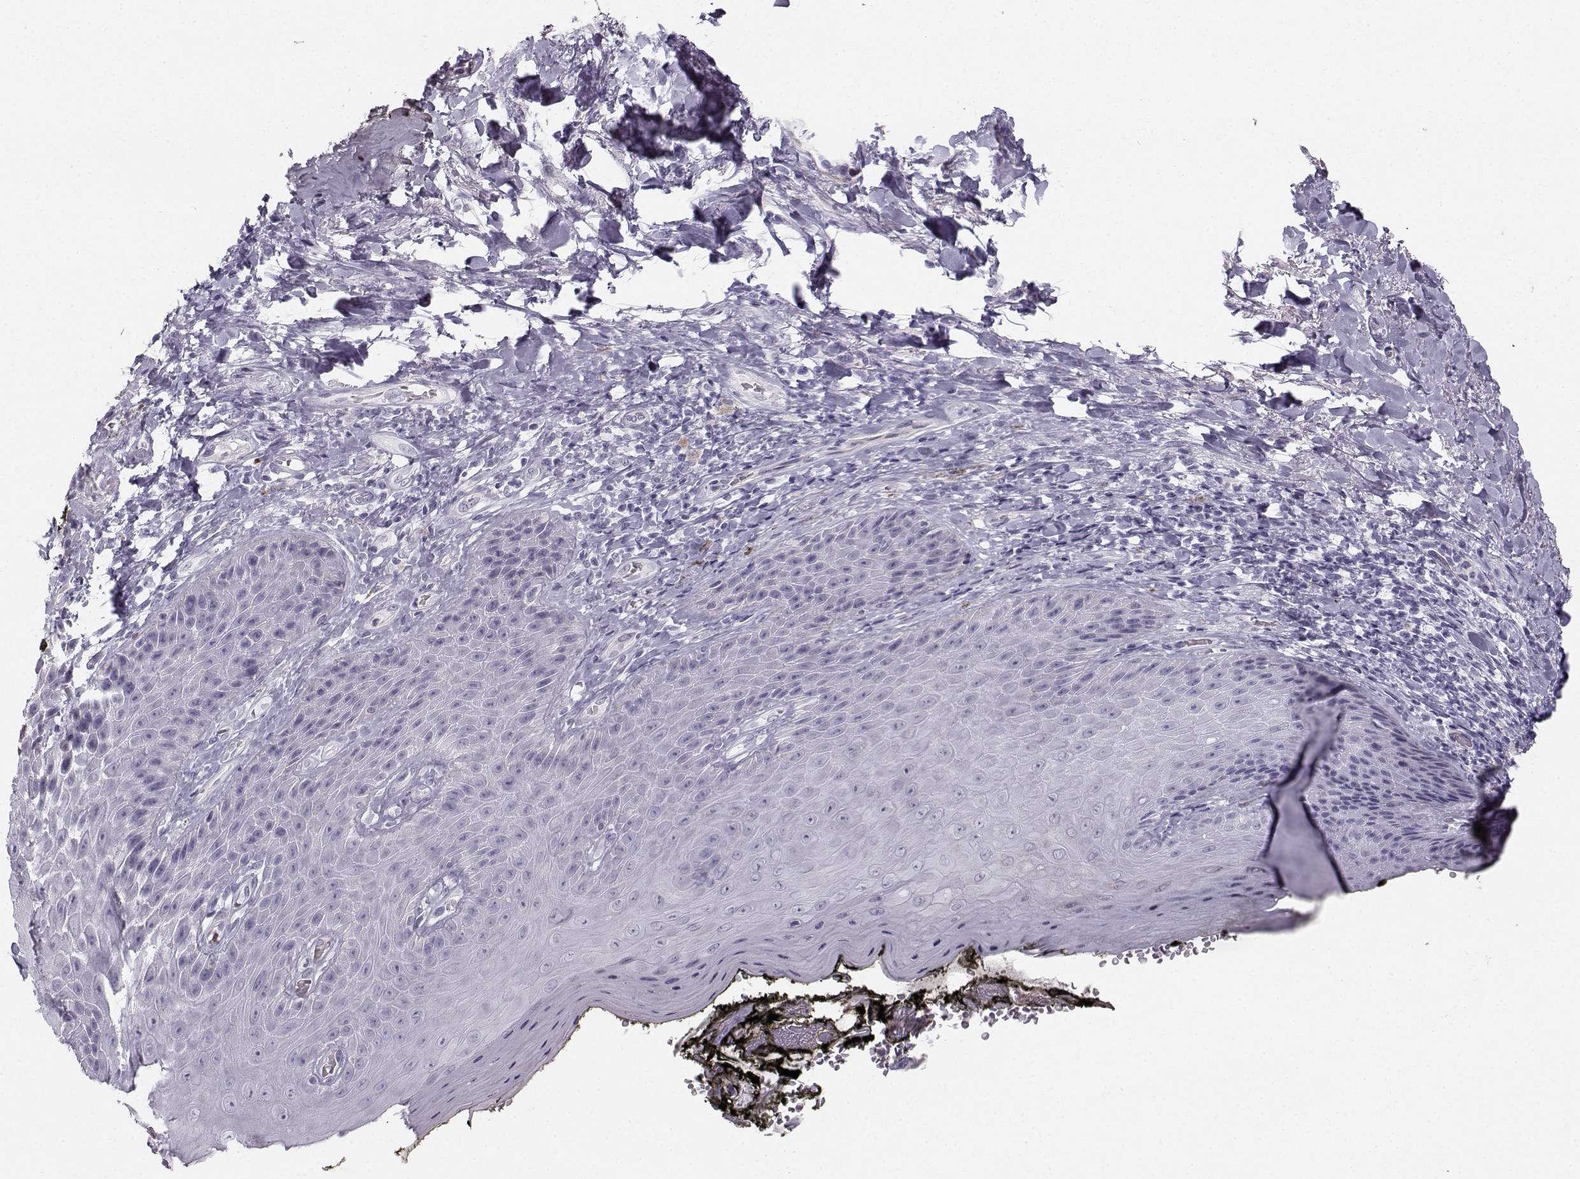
{"staining": {"intensity": "negative", "quantity": "none", "location": "none"}, "tissue": "skin", "cell_type": "Epidermal cells", "image_type": "normal", "snomed": [{"axis": "morphology", "description": "Normal tissue, NOS"}, {"axis": "topography", "description": "Anal"}, {"axis": "topography", "description": "Peripheral nerve tissue"}], "caption": "Immunohistochemistry of benign human skin displays no staining in epidermal cells.", "gene": "CASR", "patient": {"sex": "male", "age": 53}}